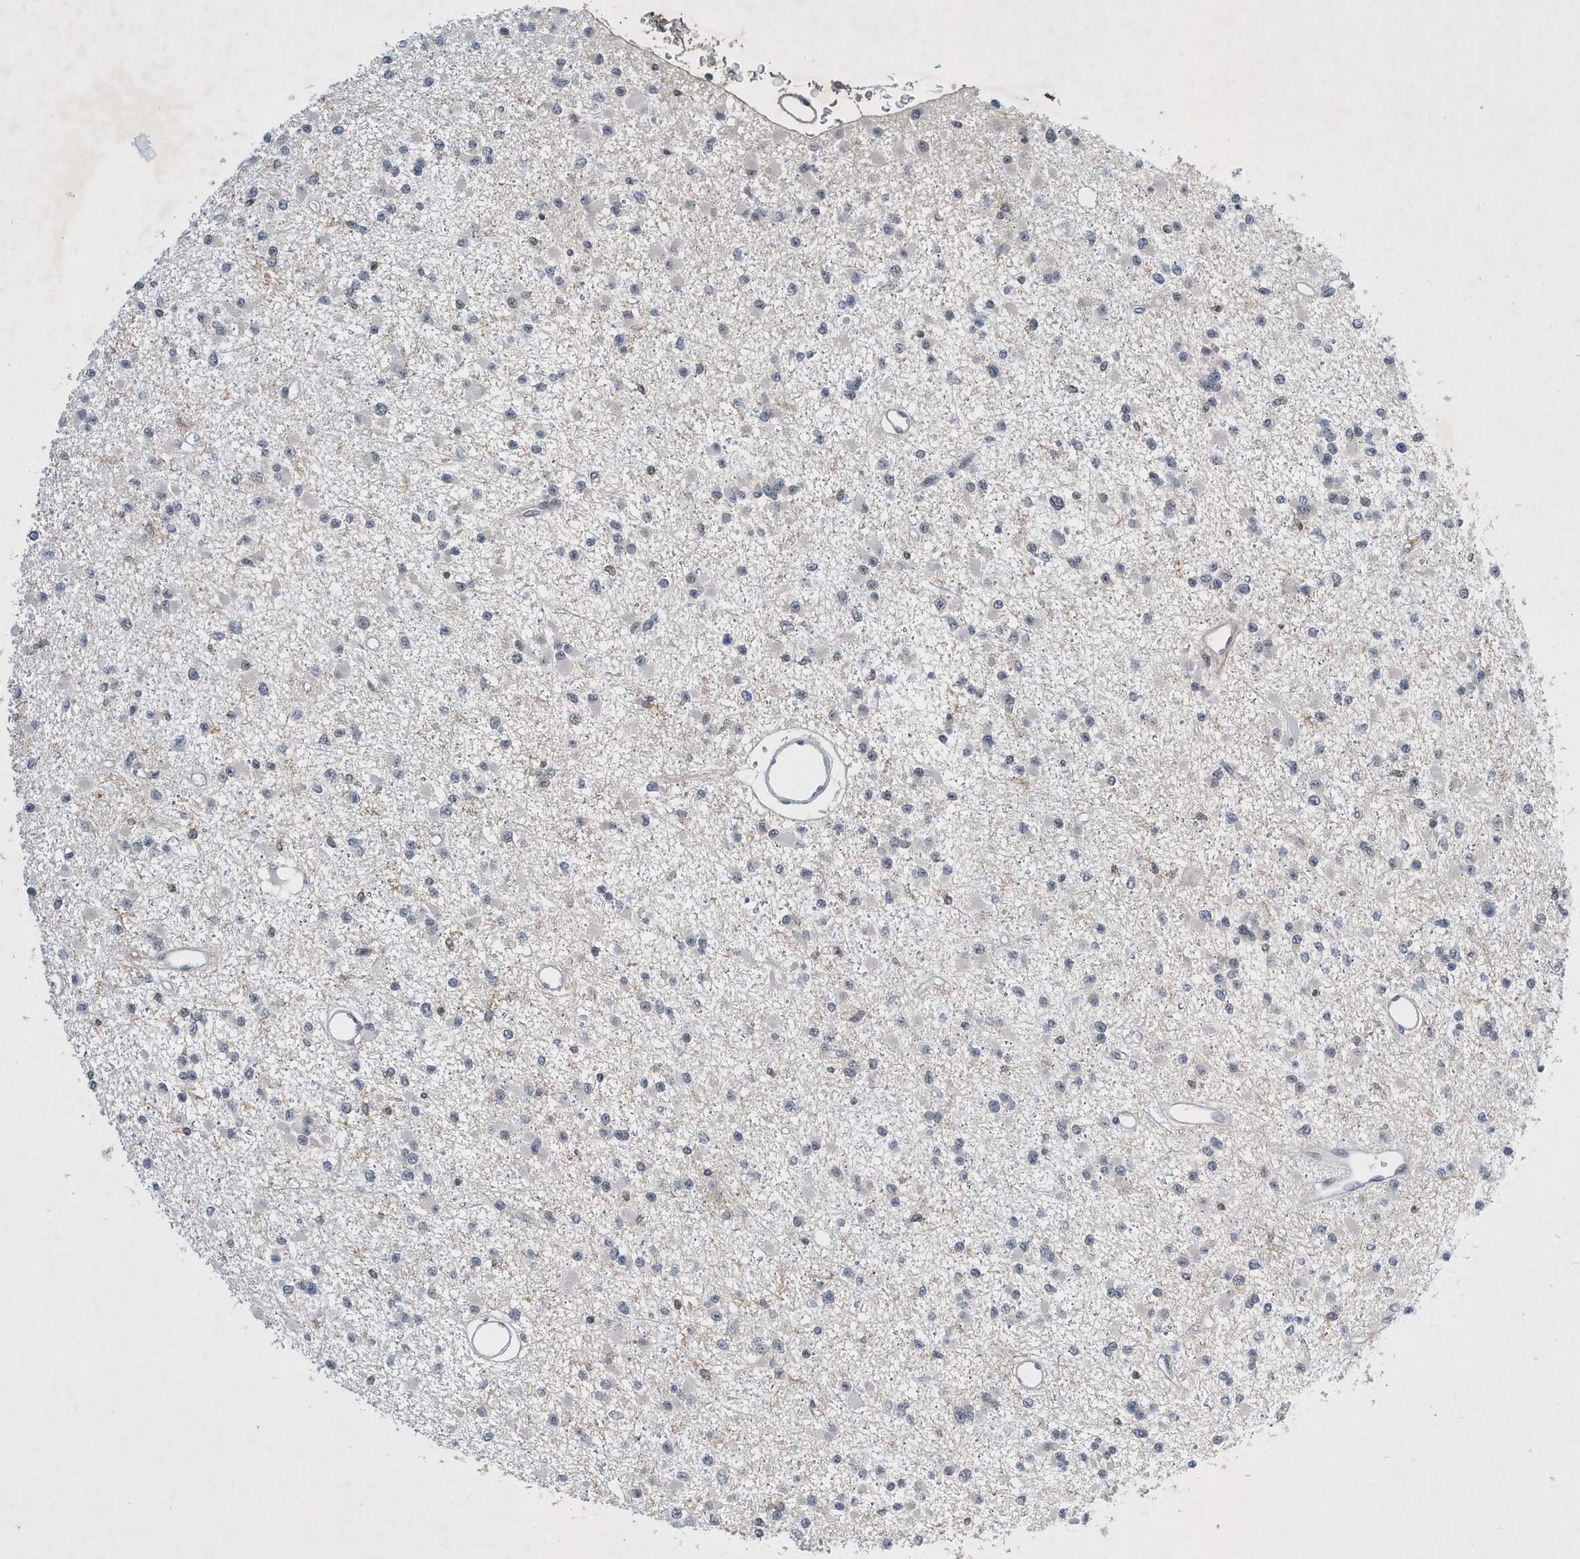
{"staining": {"intensity": "negative", "quantity": "none", "location": "none"}, "tissue": "glioma", "cell_type": "Tumor cells", "image_type": "cancer", "snomed": [{"axis": "morphology", "description": "Glioma, malignant, Low grade"}, {"axis": "topography", "description": "Brain"}], "caption": "A high-resolution histopathology image shows immunohistochemistry (IHC) staining of malignant glioma (low-grade), which reveals no significant expression in tumor cells.", "gene": "FAM217A", "patient": {"sex": "female", "age": 22}}